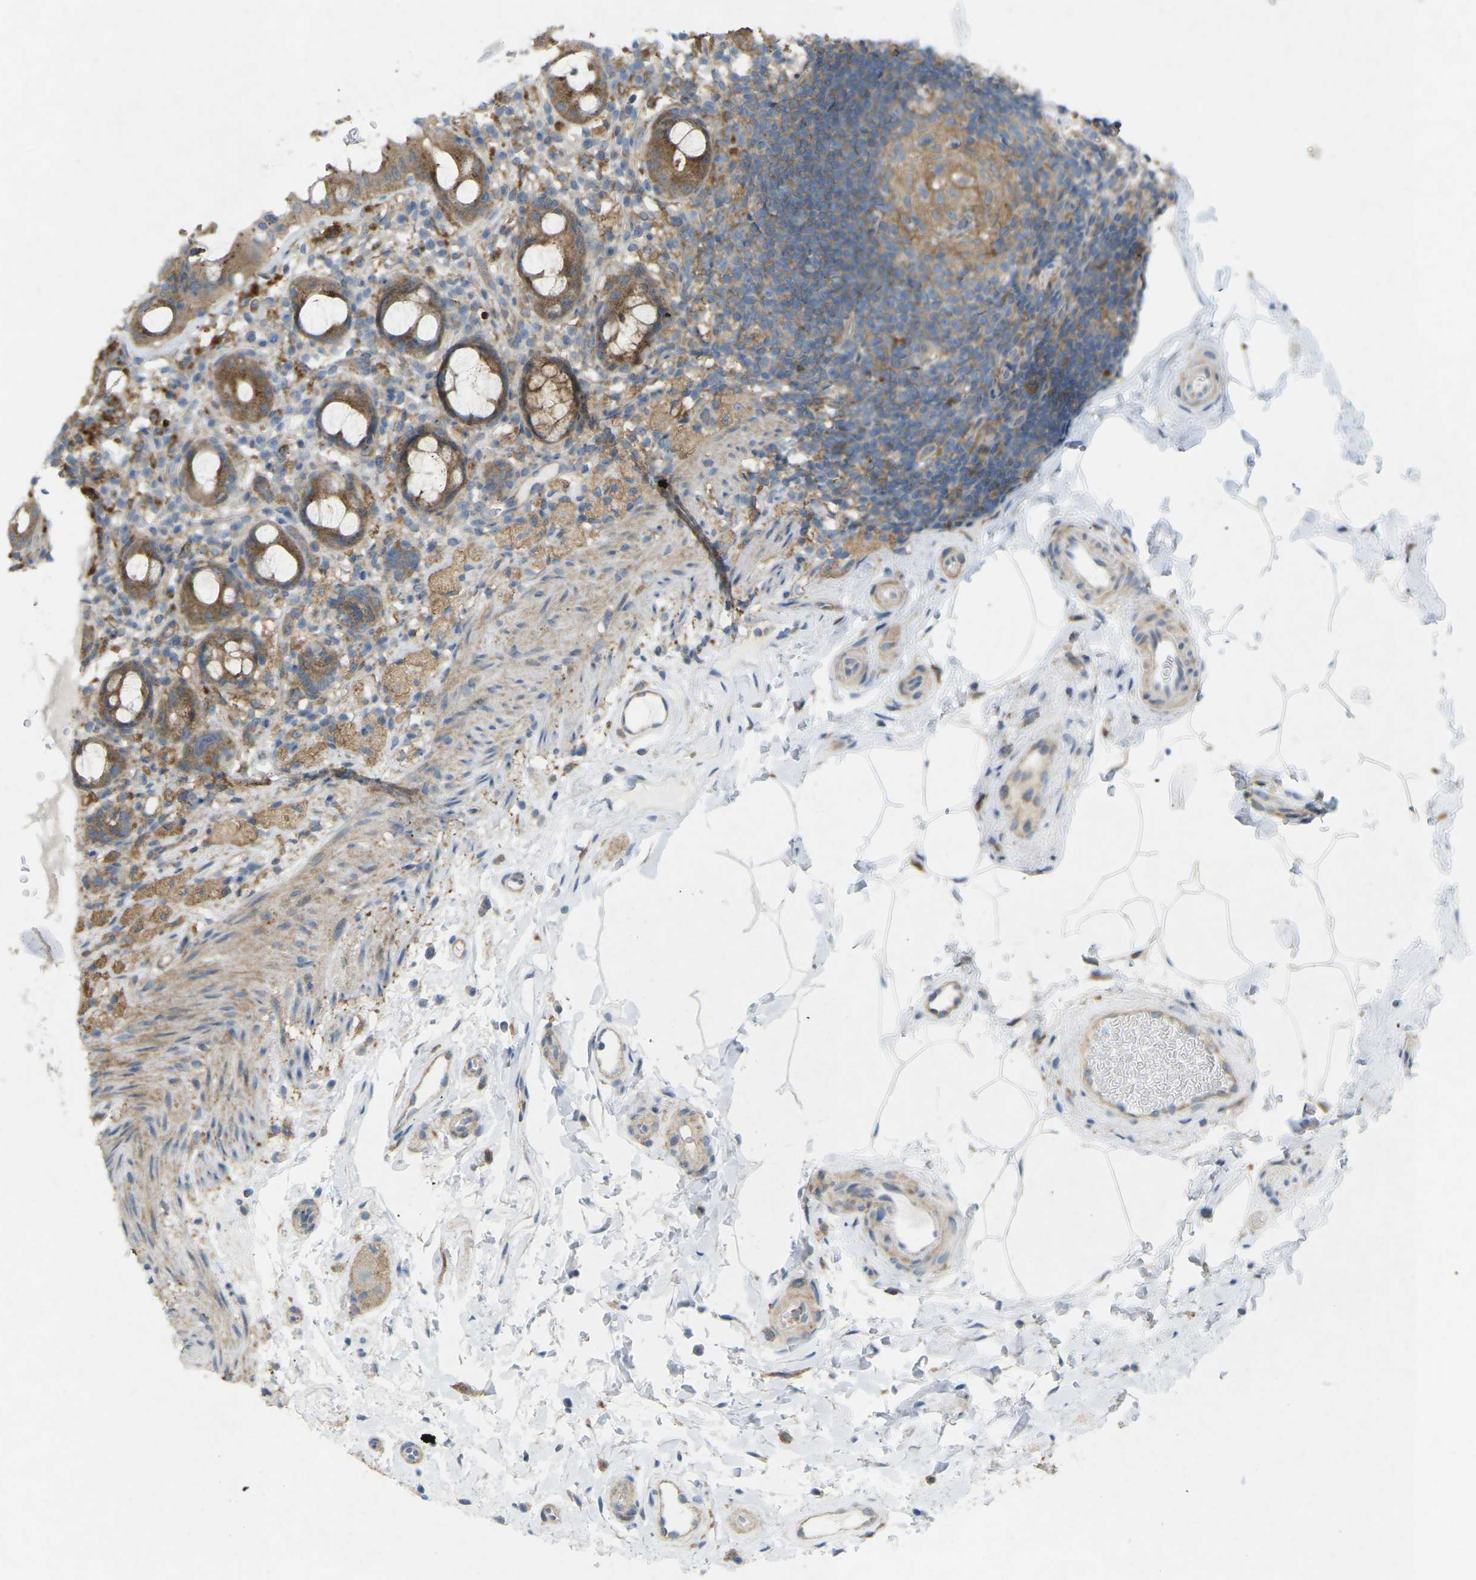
{"staining": {"intensity": "moderate", "quantity": ">75%", "location": "cytoplasmic/membranous"}, "tissue": "rectum", "cell_type": "Glandular cells", "image_type": "normal", "snomed": [{"axis": "morphology", "description": "Normal tissue, NOS"}, {"axis": "topography", "description": "Rectum"}], "caption": "Protein expression by immunohistochemistry (IHC) exhibits moderate cytoplasmic/membranous staining in approximately >75% of glandular cells in benign rectum.", "gene": "STK11", "patient": {"sex": "male", "age": 44}}